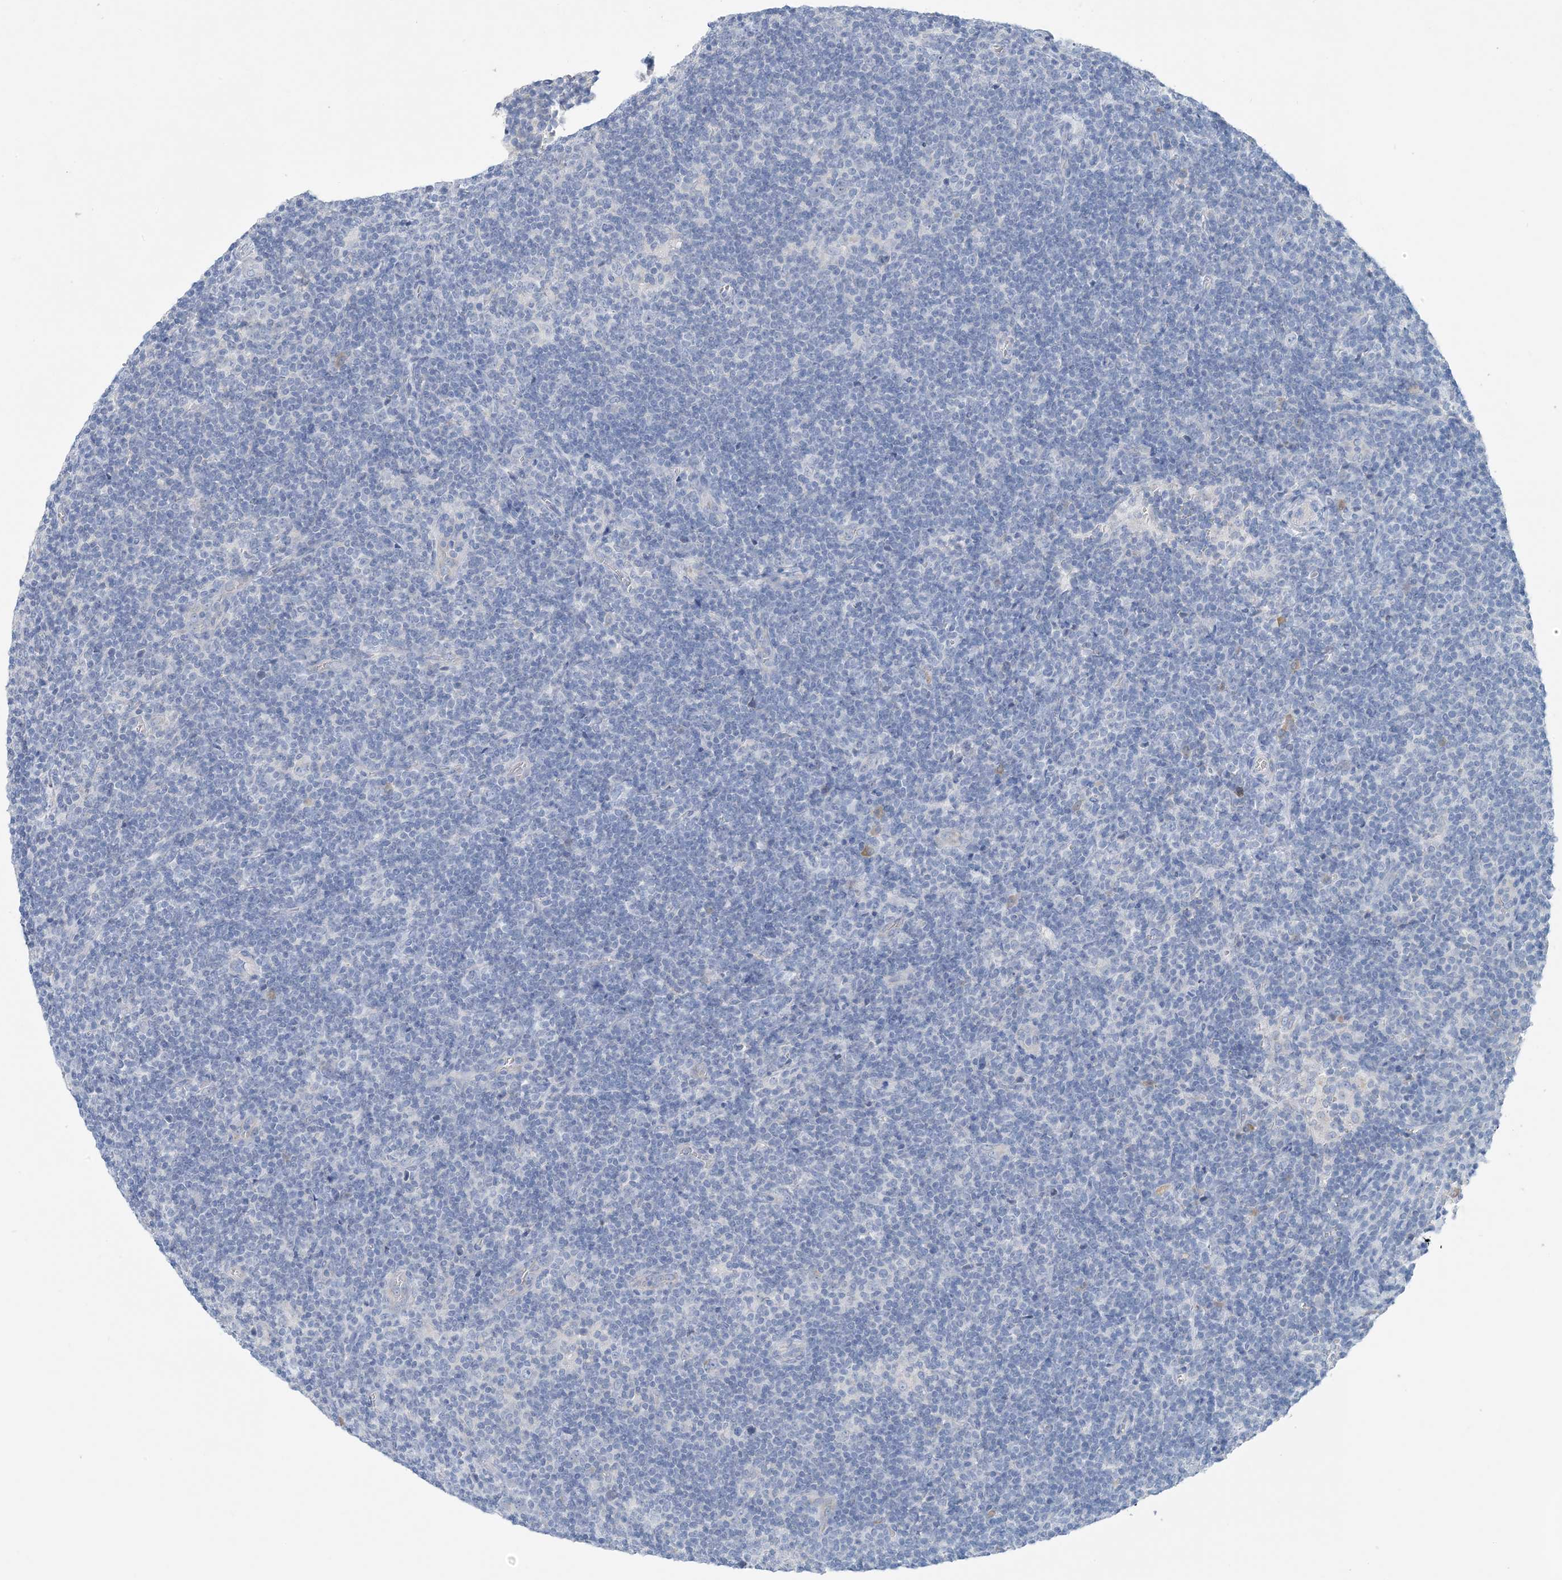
{"staining": {"intensity": "negative", "quantity": "none", "location": "none"}, "tissue": "lymphoma", "cell_type": "Tumor cells", "image_type": "cancer", "snomed": [{"axis": "morphology", "description": "Hodgkin's disease, NOS"}, {"axis": "topography", "description": "Lymph node"}], "caption": "DAB (3,3'-diaminobenzidine) immunohistochemical staining of Hodgkin's disease reveals no significant staining in tumor cells.", "gene": "CTRL", "patient": {"sex": "female", "age": 57}}